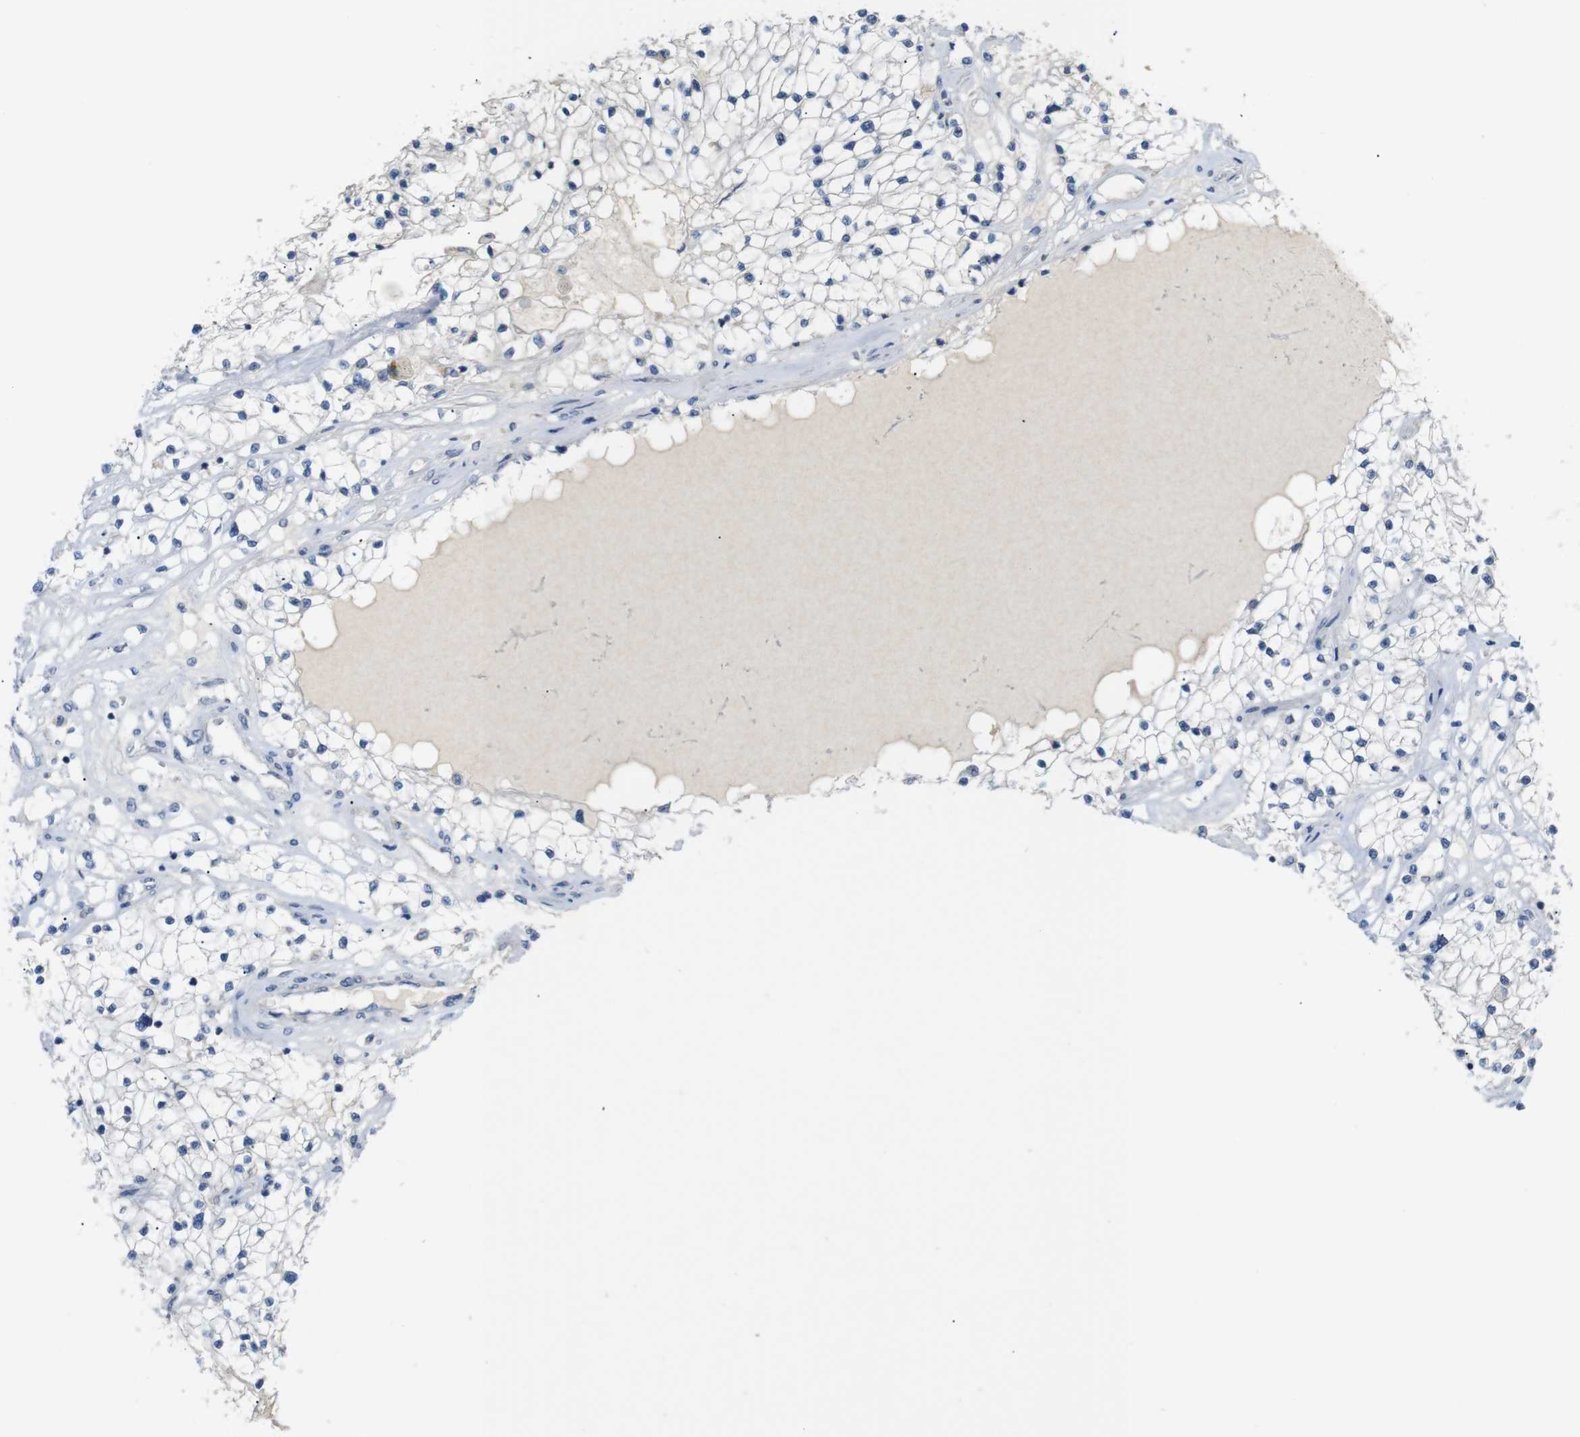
{"staining": {"intensity": "negative", "quantity": "none", "location": "none"}, "tissue": "renal cancer", "cell_type": "Tumor cells", "image_type": "cancer", "snomed": [{"axis": "morphology", "description": "Adenocarcinoma, NOS"}, {"axis": "topography", "description": "Kidney"}], "caption": "The immunohistochemistry micrograph has no significant staining in tumor cells of adenocarcinoma (renal) tissue.", "gene": "CHRM5", "patient": {"sex": "male", "age": 68}}